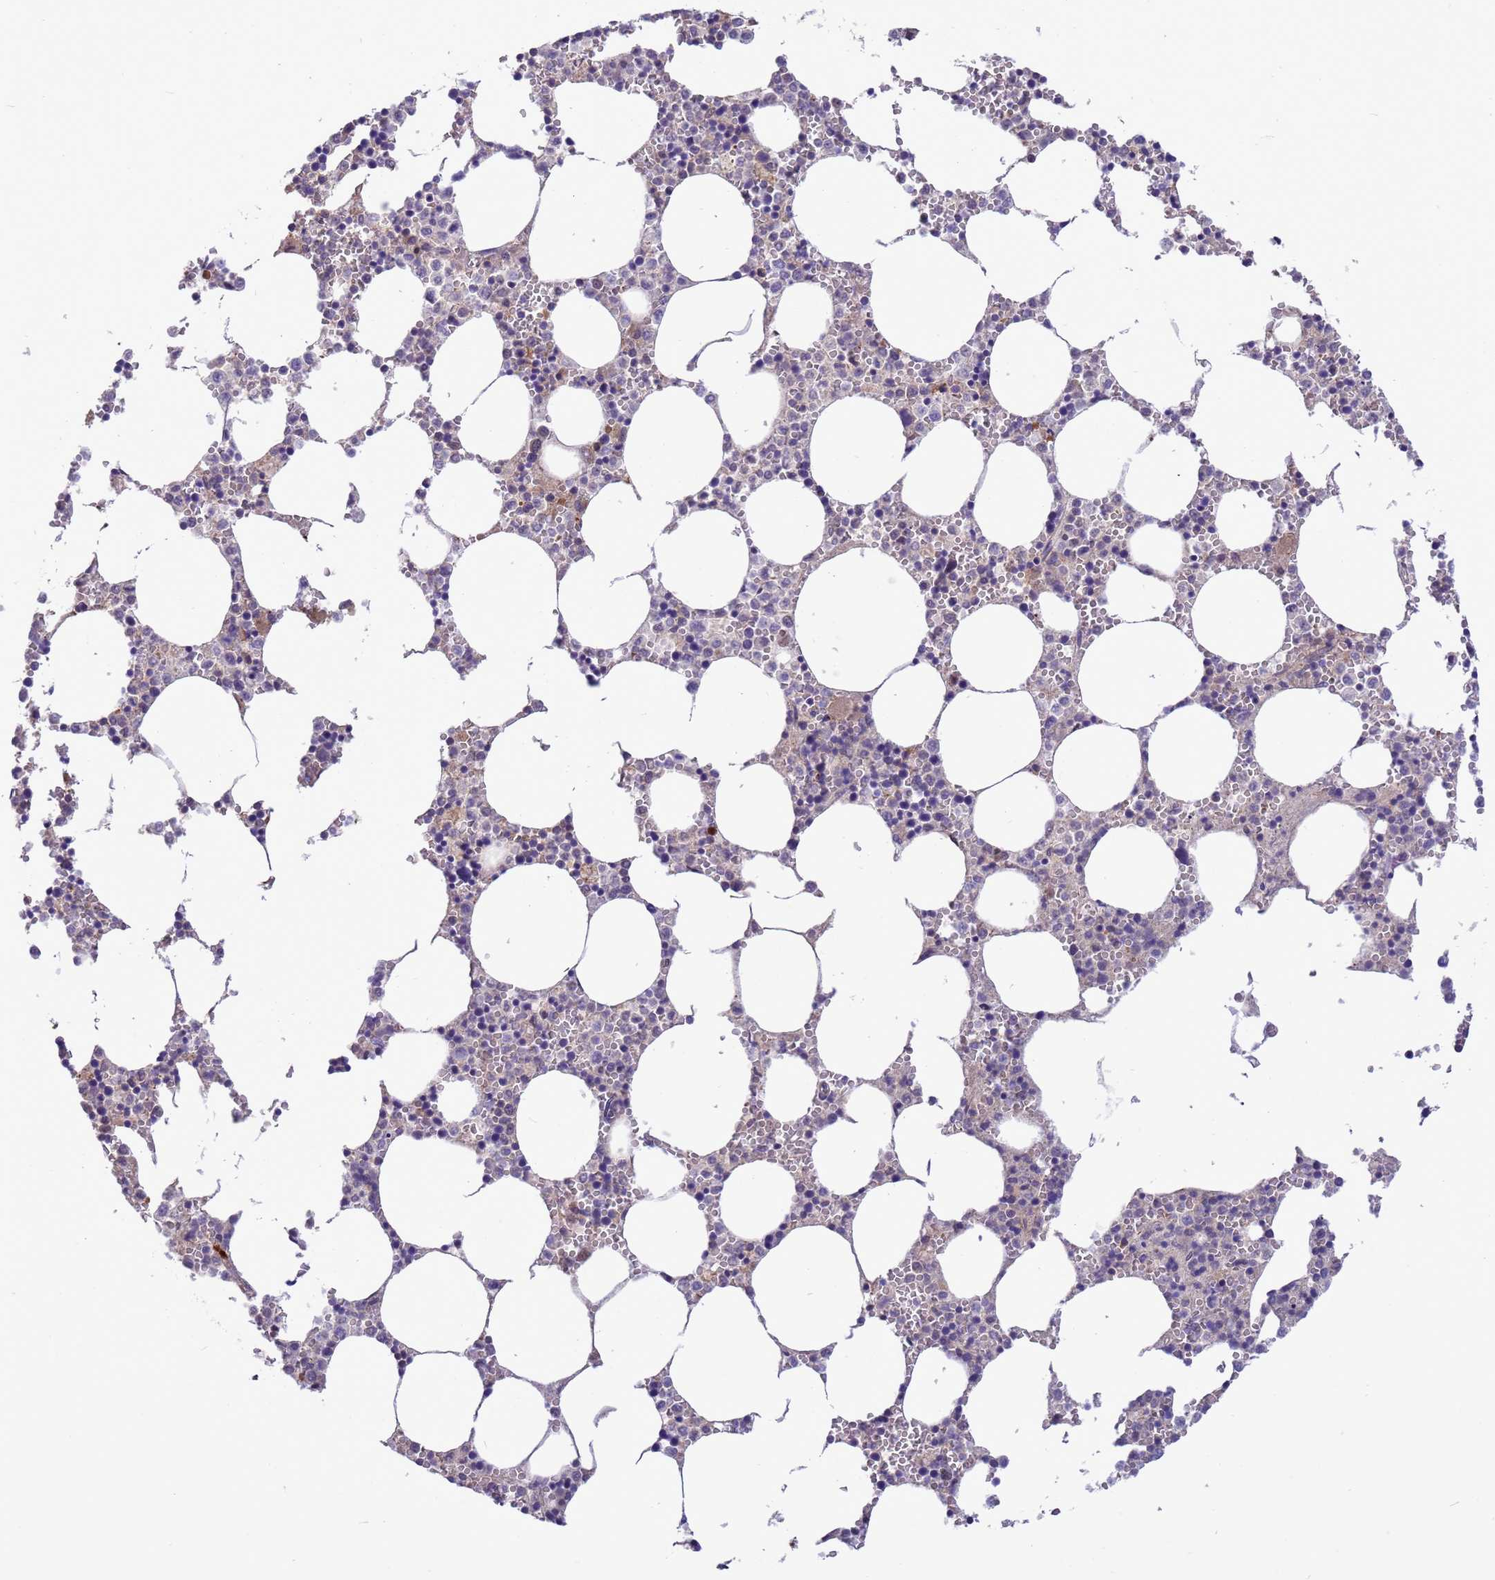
{"staining": {"intensity": "weak", "quantity": "<25%", "location": "cytoplasmic/membranous"}, "tissue": "bone marrow", "cell_type": "Hematopoietic cells", "image_type": "normal", "snomed": [{"axis": "morphology", "description": "Normal tissue, NOS"}, {"axis": "topography", "description": "Bone marrow"}], "caption": "DAB (3,3'-diaminobenzidine) immunohistochemical staining of benign bone marrow exhibits no significant staining in hematopoietic cells.", "gene": "GJA10", "patient": {"sex": "female", "age": 64}}